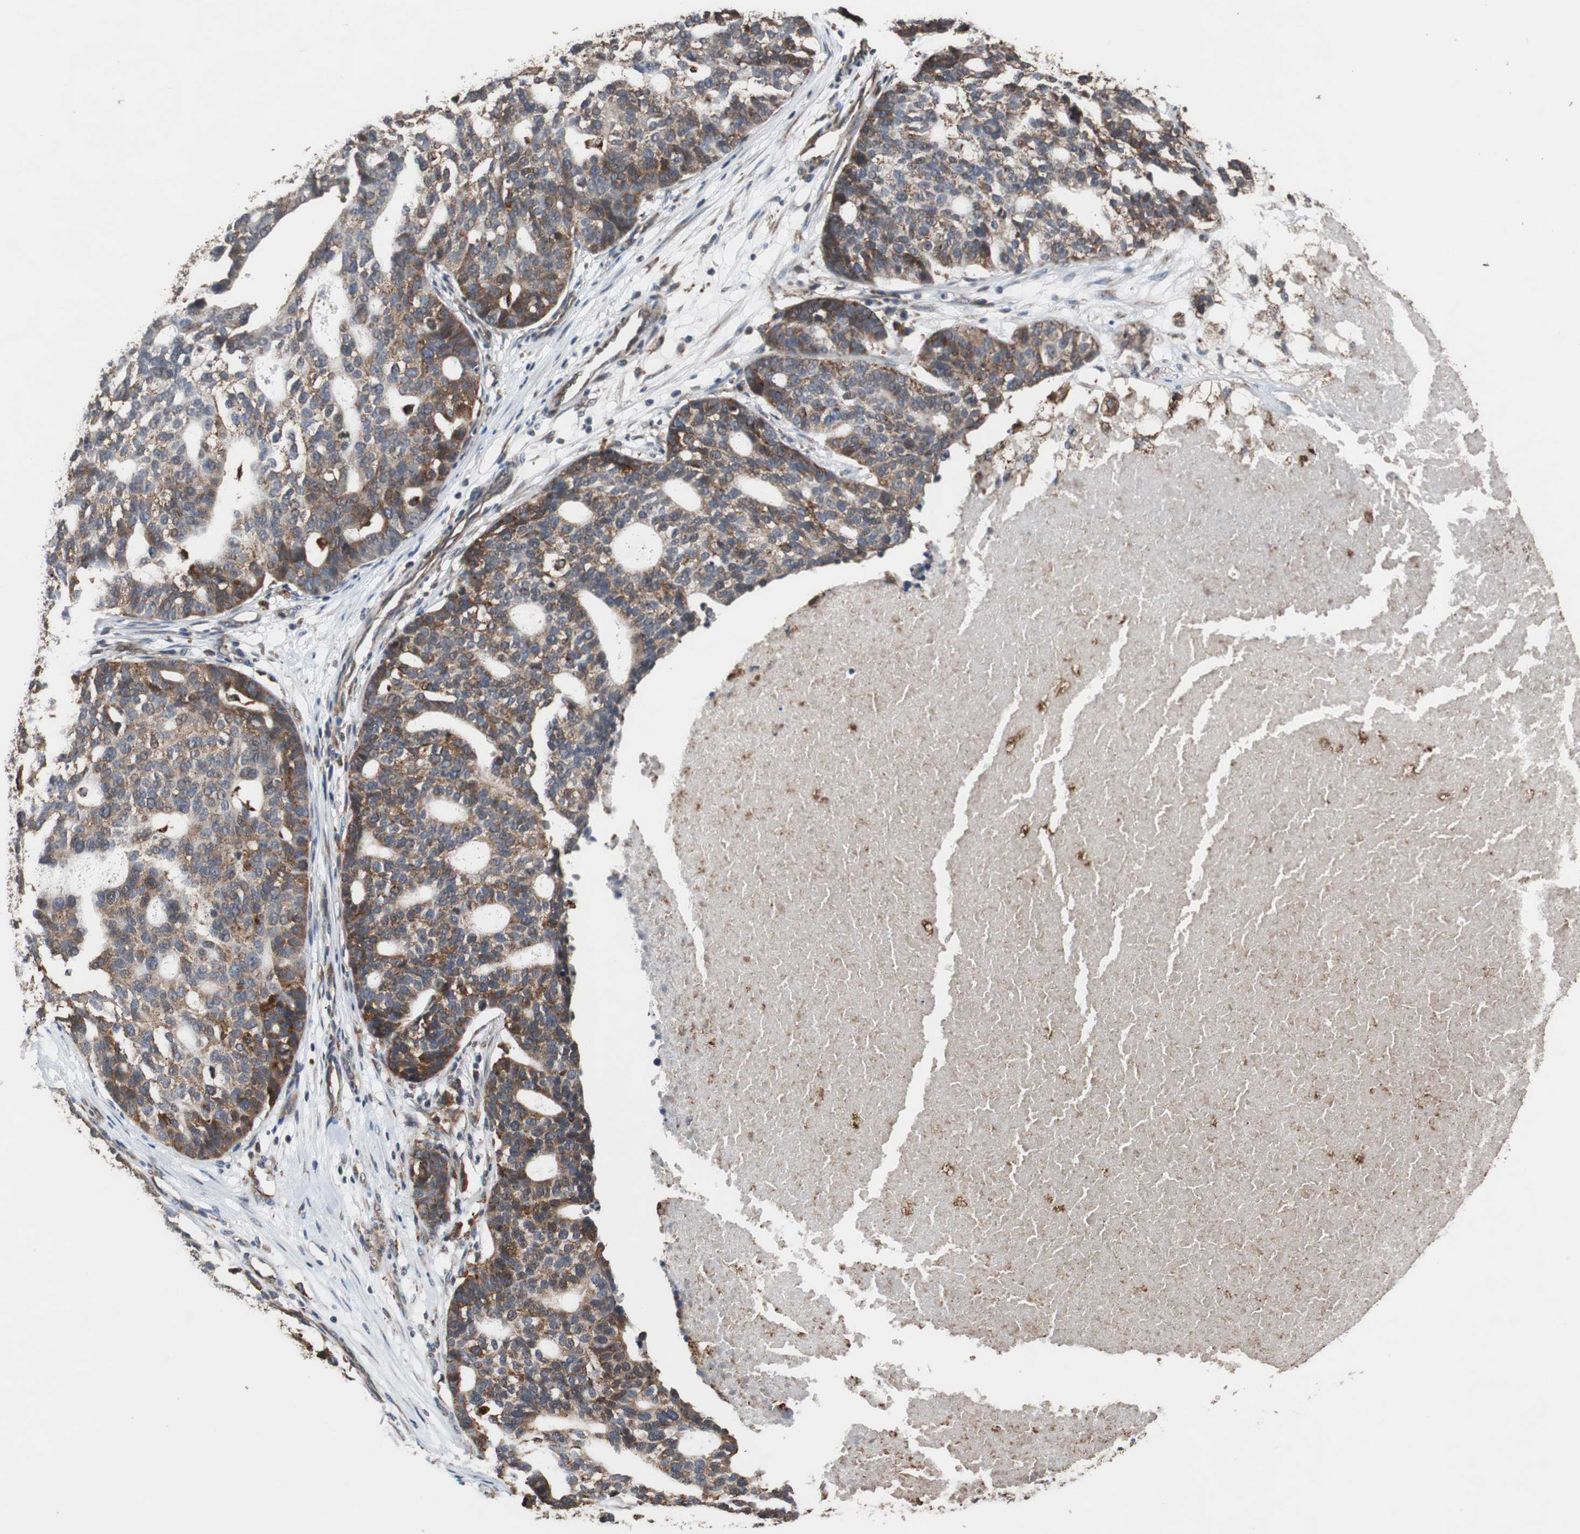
{"staining": {"intensity": "moderate", "quantity": ">75%", "location": "cytoplasmic/membranous"}, "tissue": "ovarian cancer", "cell_type": "Tumor cells", "image_type": "cancer", "snomed": [{"axis": "morphology", "description": "Cystadenocarcinoma, serous, NOS"}, {"axis": "topography", "description": "Ovary"}], "caption": "Moderate cytoplasmic/membranous staining is appreciated in approximately >75% of tumor cells in ovarian serous cystadenocarcinoma.", "gene": "USP10", "patient": {"sex": "female", "age": 59}}